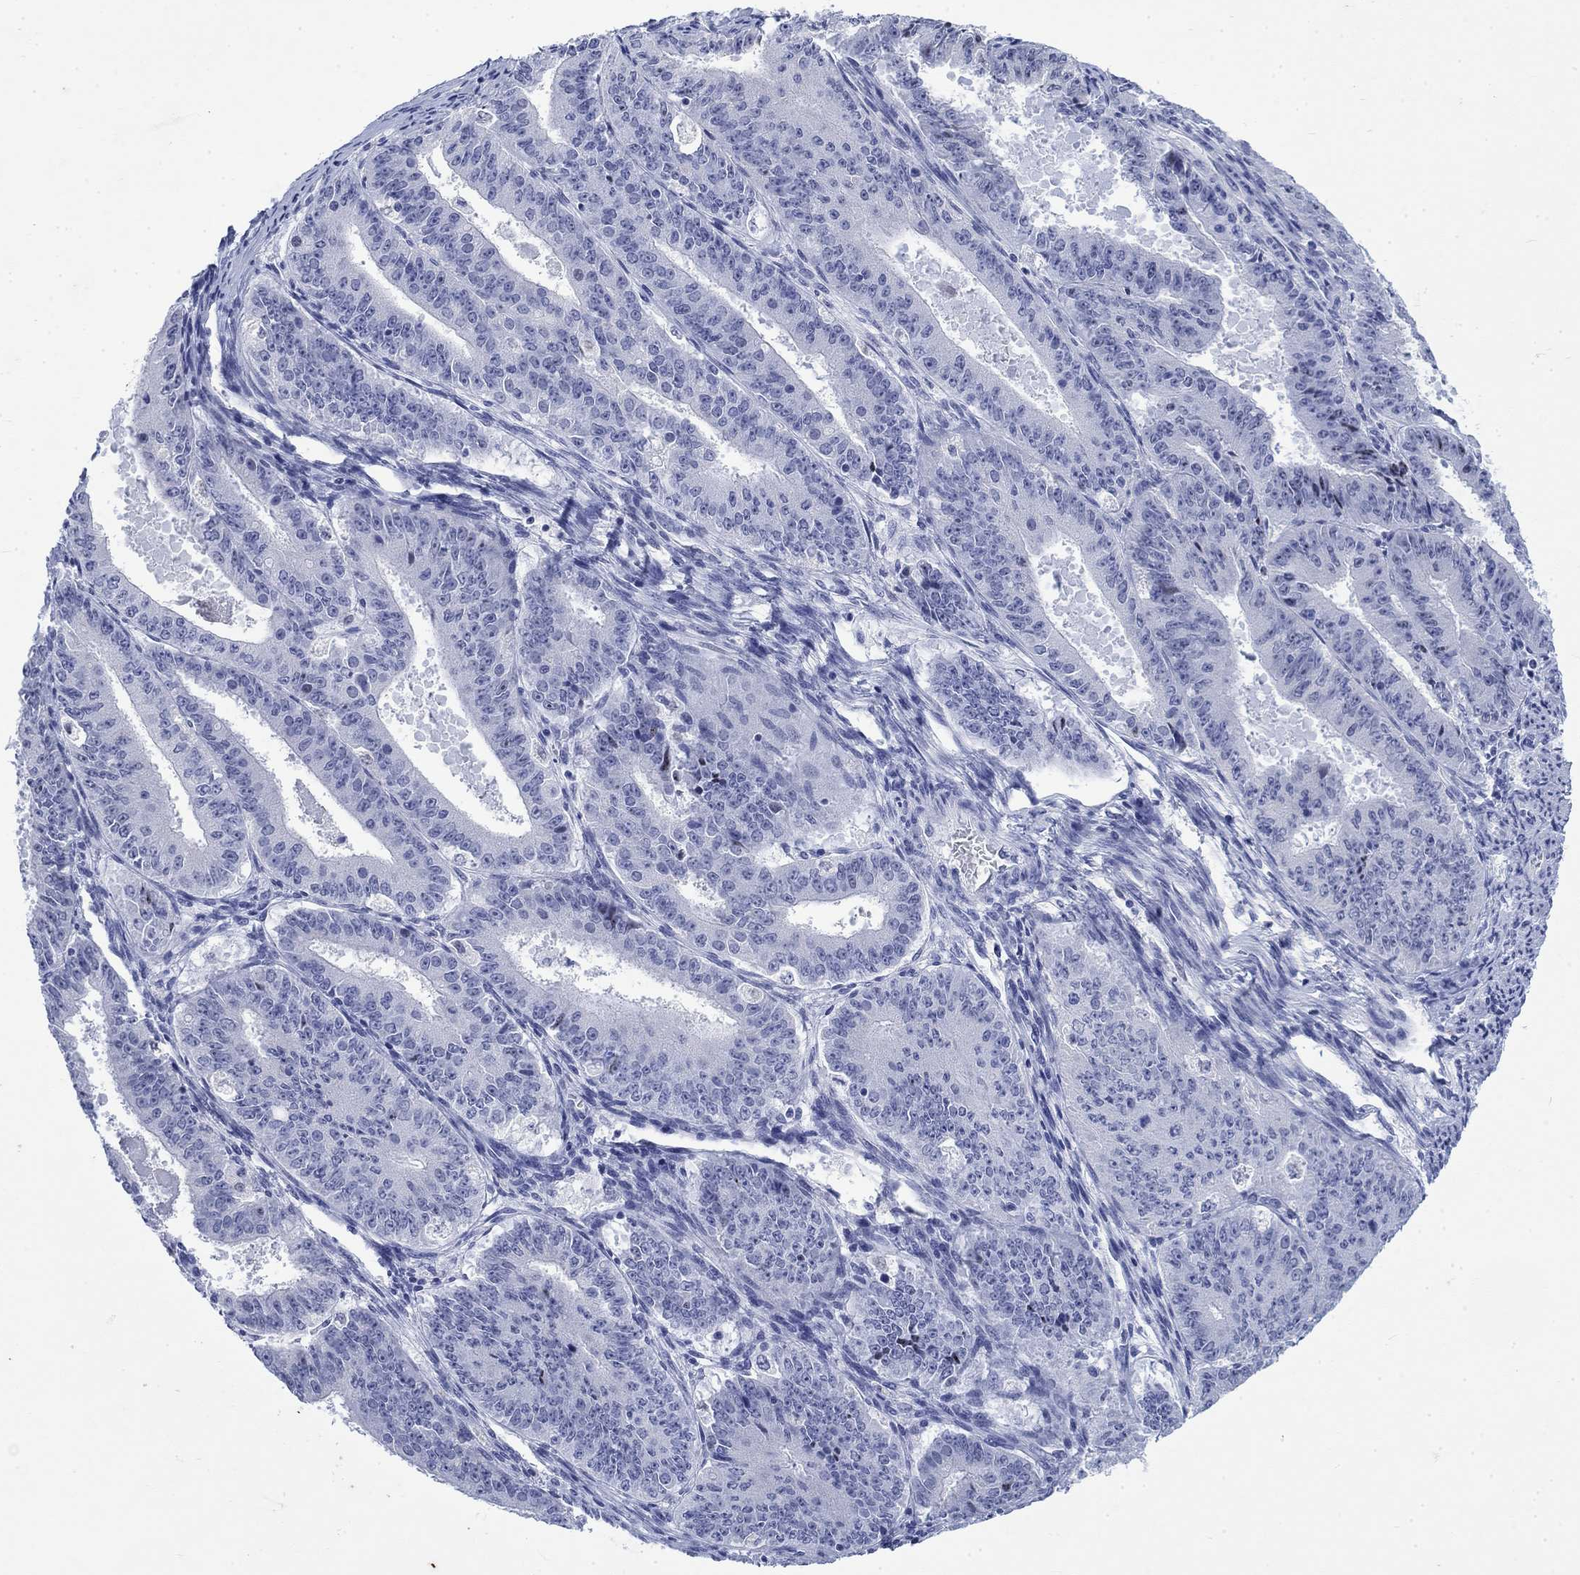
{"staining": {"intensity": "negative", "quantity": "none", "location": "none"}, "tissue": "ovarian cancer", "cell_type": "Tumor cells", "image_type": "cancer", "snomed": [{"axis": "morphology", "description": "Carcinoma, endometroid"}, {"axis": "topography", "description": "Ovary"}], "caption": "A high-resolution micrograph shows immunohistochemistry staining of ovarian endometroid carcinoma, which exhibits no significant positivity in tumor cells.", "gene": "KRT76", "patient": {"sex": "female", "age": 42}}